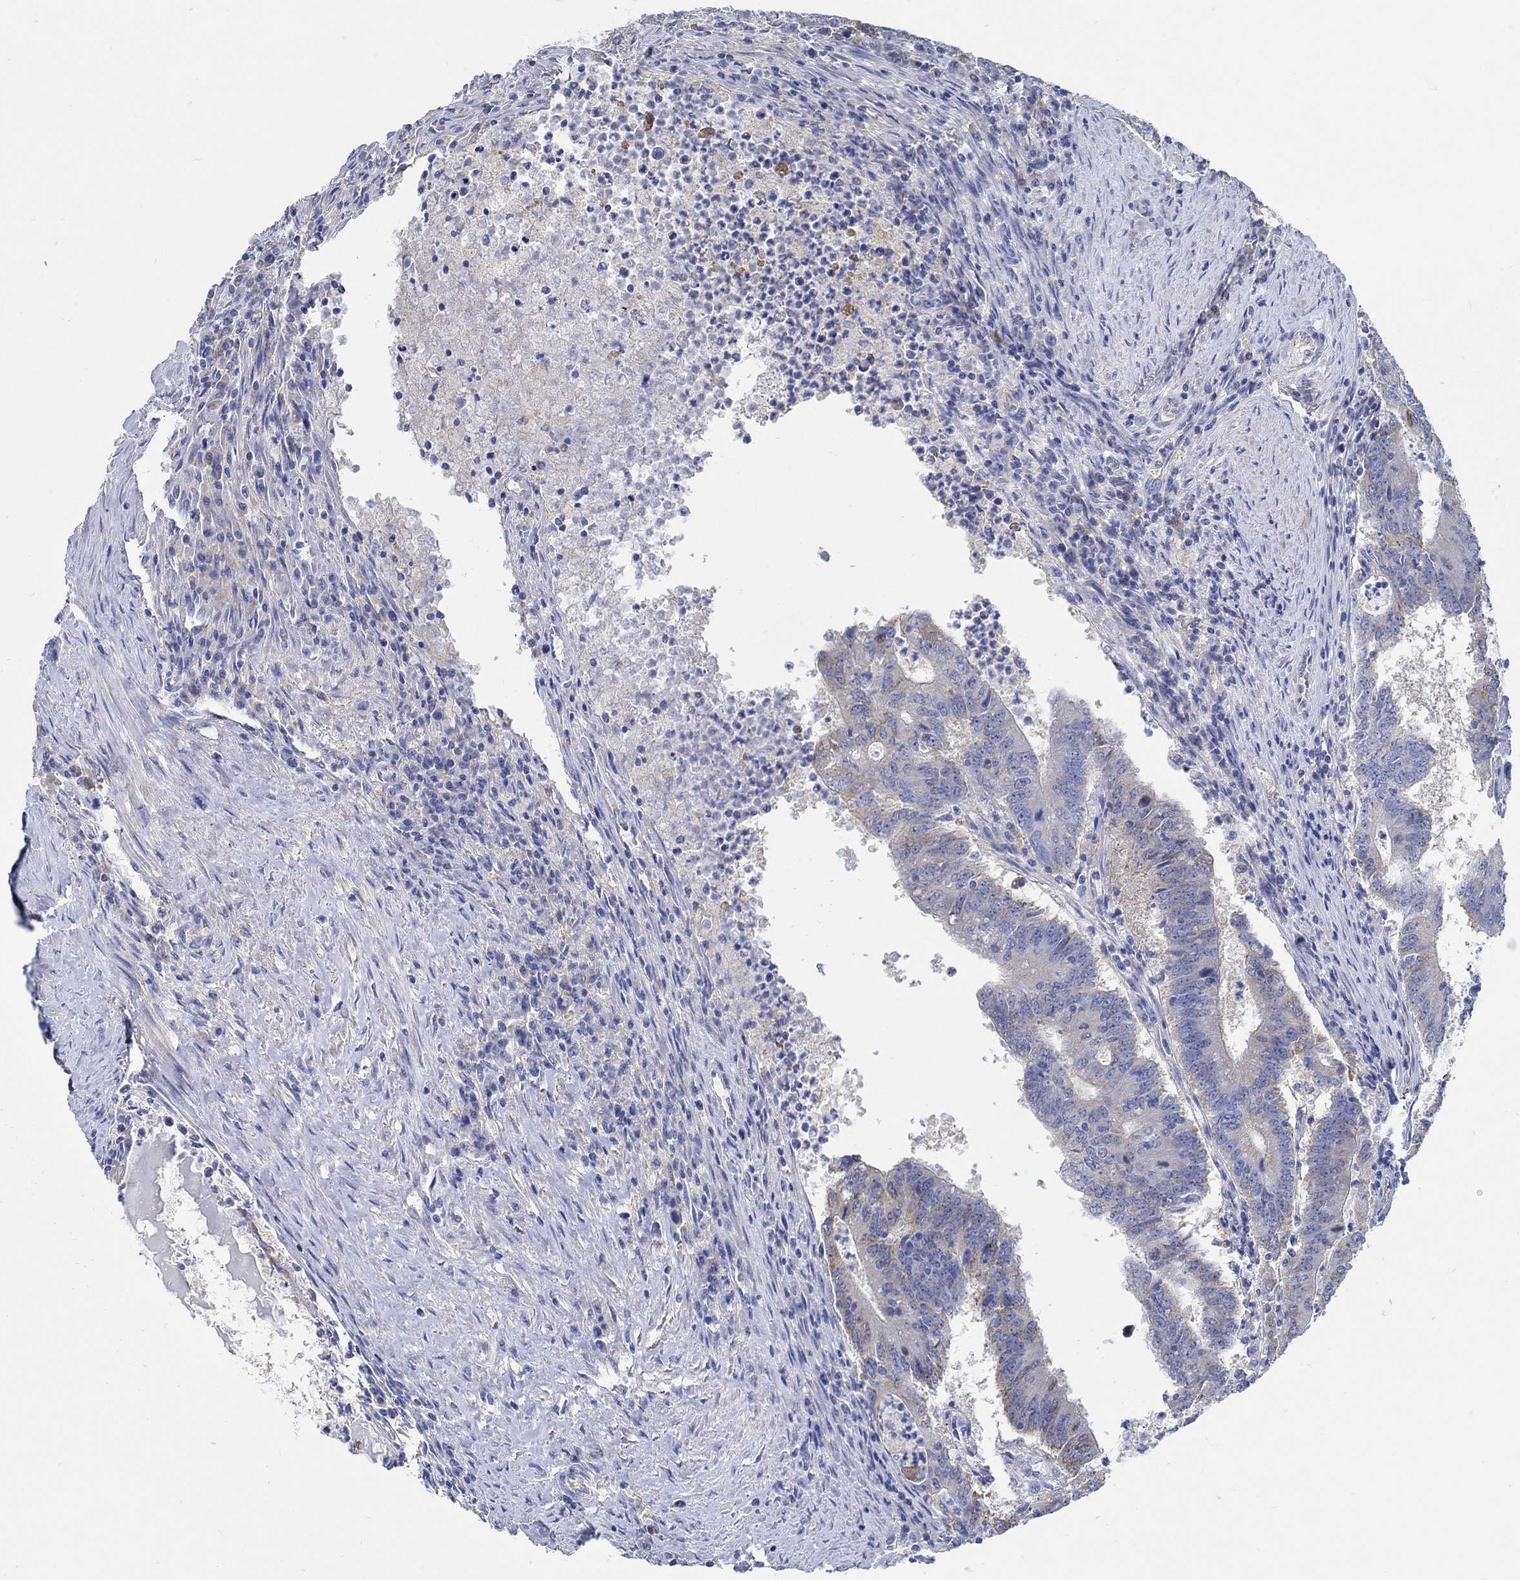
{"staining": {"intensity": "weak", "quantity": "25%-75%", "location": "cytoplasmic/membranous"}, "tissue": "colorectal cancer", "cell_type": "Tumor cells", "image_type": "cancer", "snomed": [{"axis": "morphology", "description": "Adenocarcinoma, NOS"}, {"axis": "topography", "description": "Colon"}], "caption": "Protein expression analysis of colorectal cancer reveals weak cytoplasmic/membranous staining in about 25%-75% of tumor cells. (IHC, brightfield microscopy, high magnification).", "gene": "PCDH11X", "patient": {"sex": "female", "age": 70}}